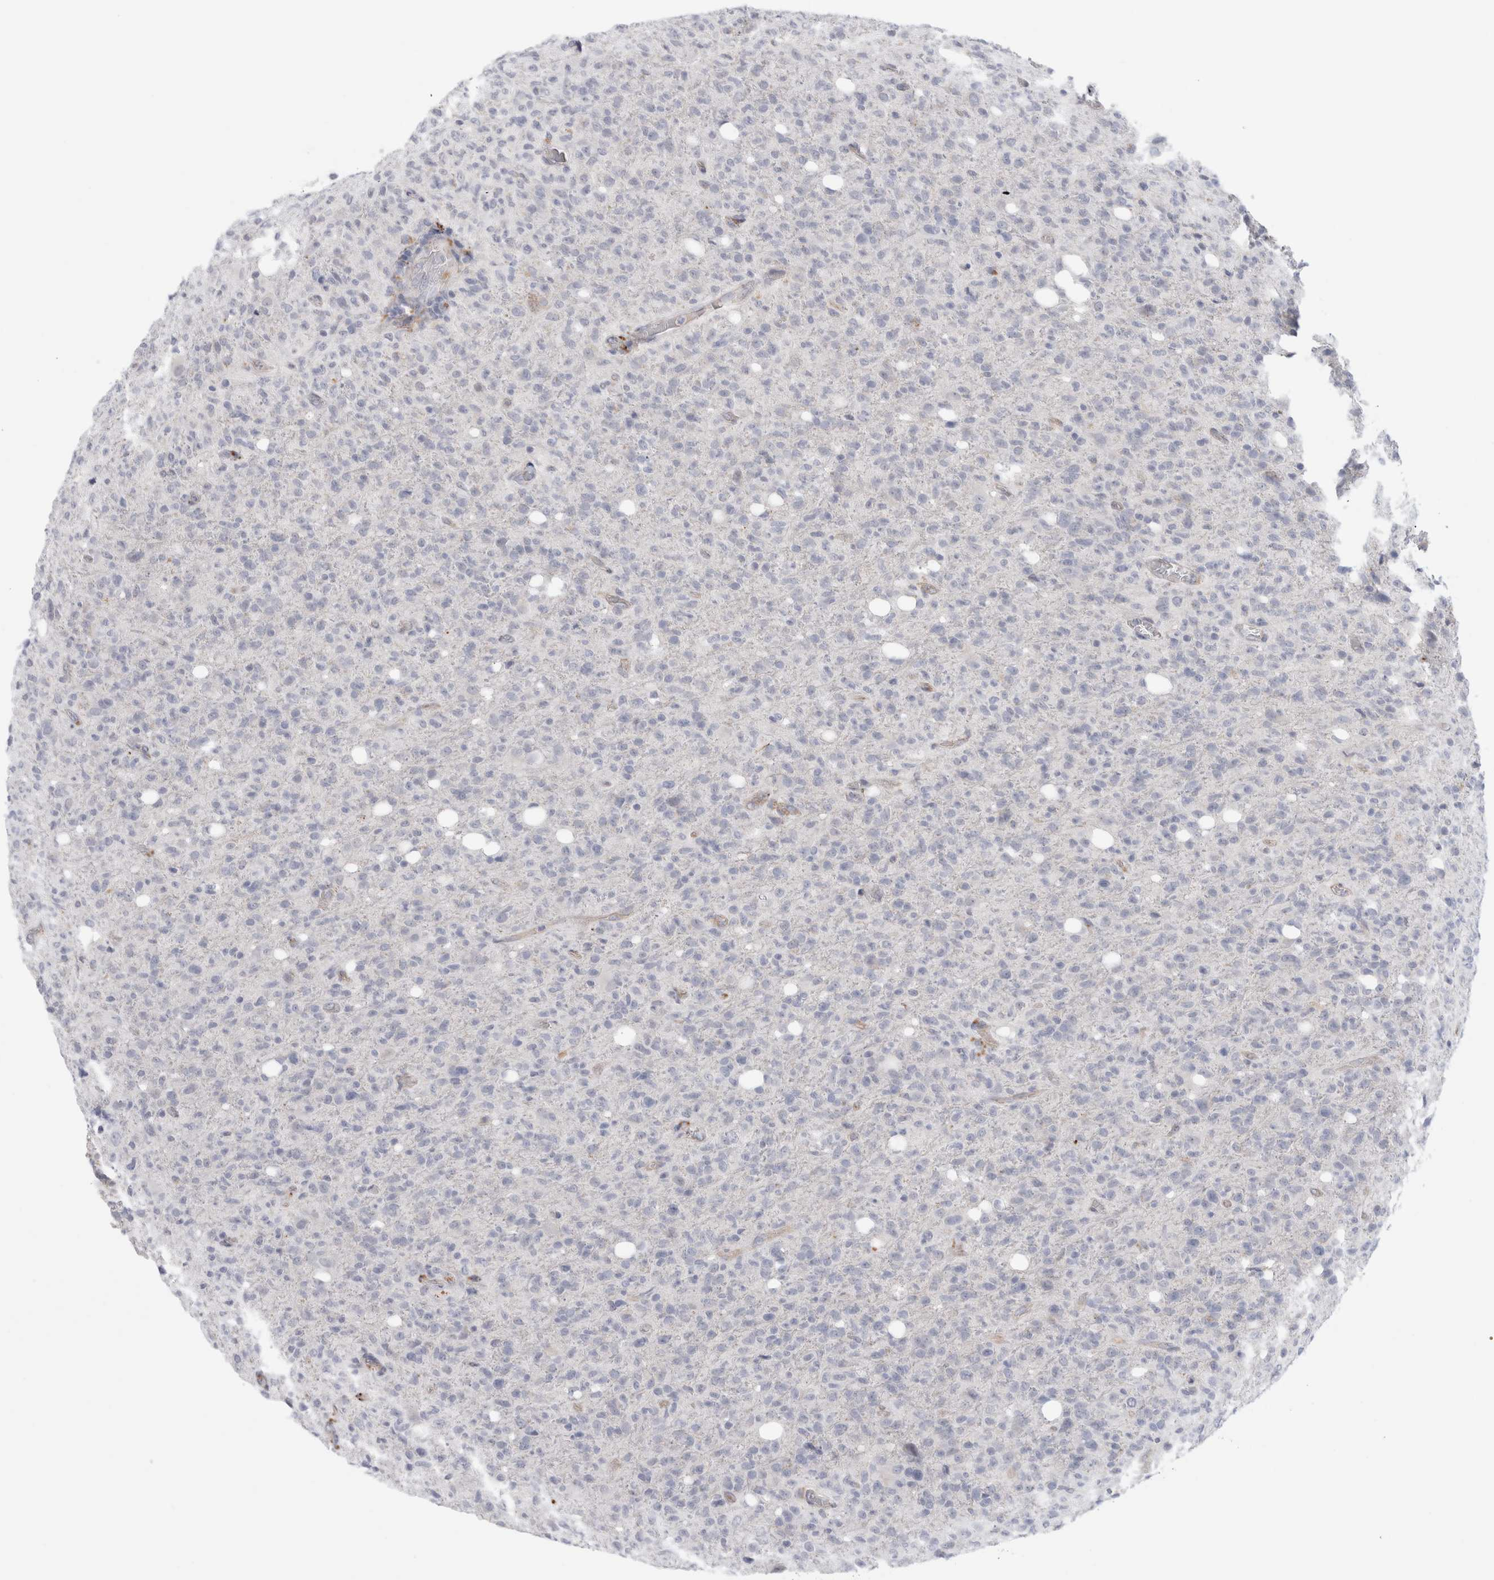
{"staining": {"intensity": "negative", "quantity": "none", "location": "none"}, "tissue": "glioma", "cell_type": "Tumor cells", "image_type": "cancer", "snomed": [{"axis": "morphology", "description": "Glioma, malignant, High grade"}, {"axis": "topography", "description": "Brain"}], "caption": "A photomicrograph of high-grade glioma (malignant) stained for a protein shows no brown staining in tumor cells.", "gene": "ANKMY1", "patient": {"sex": "female", "age": 57}}